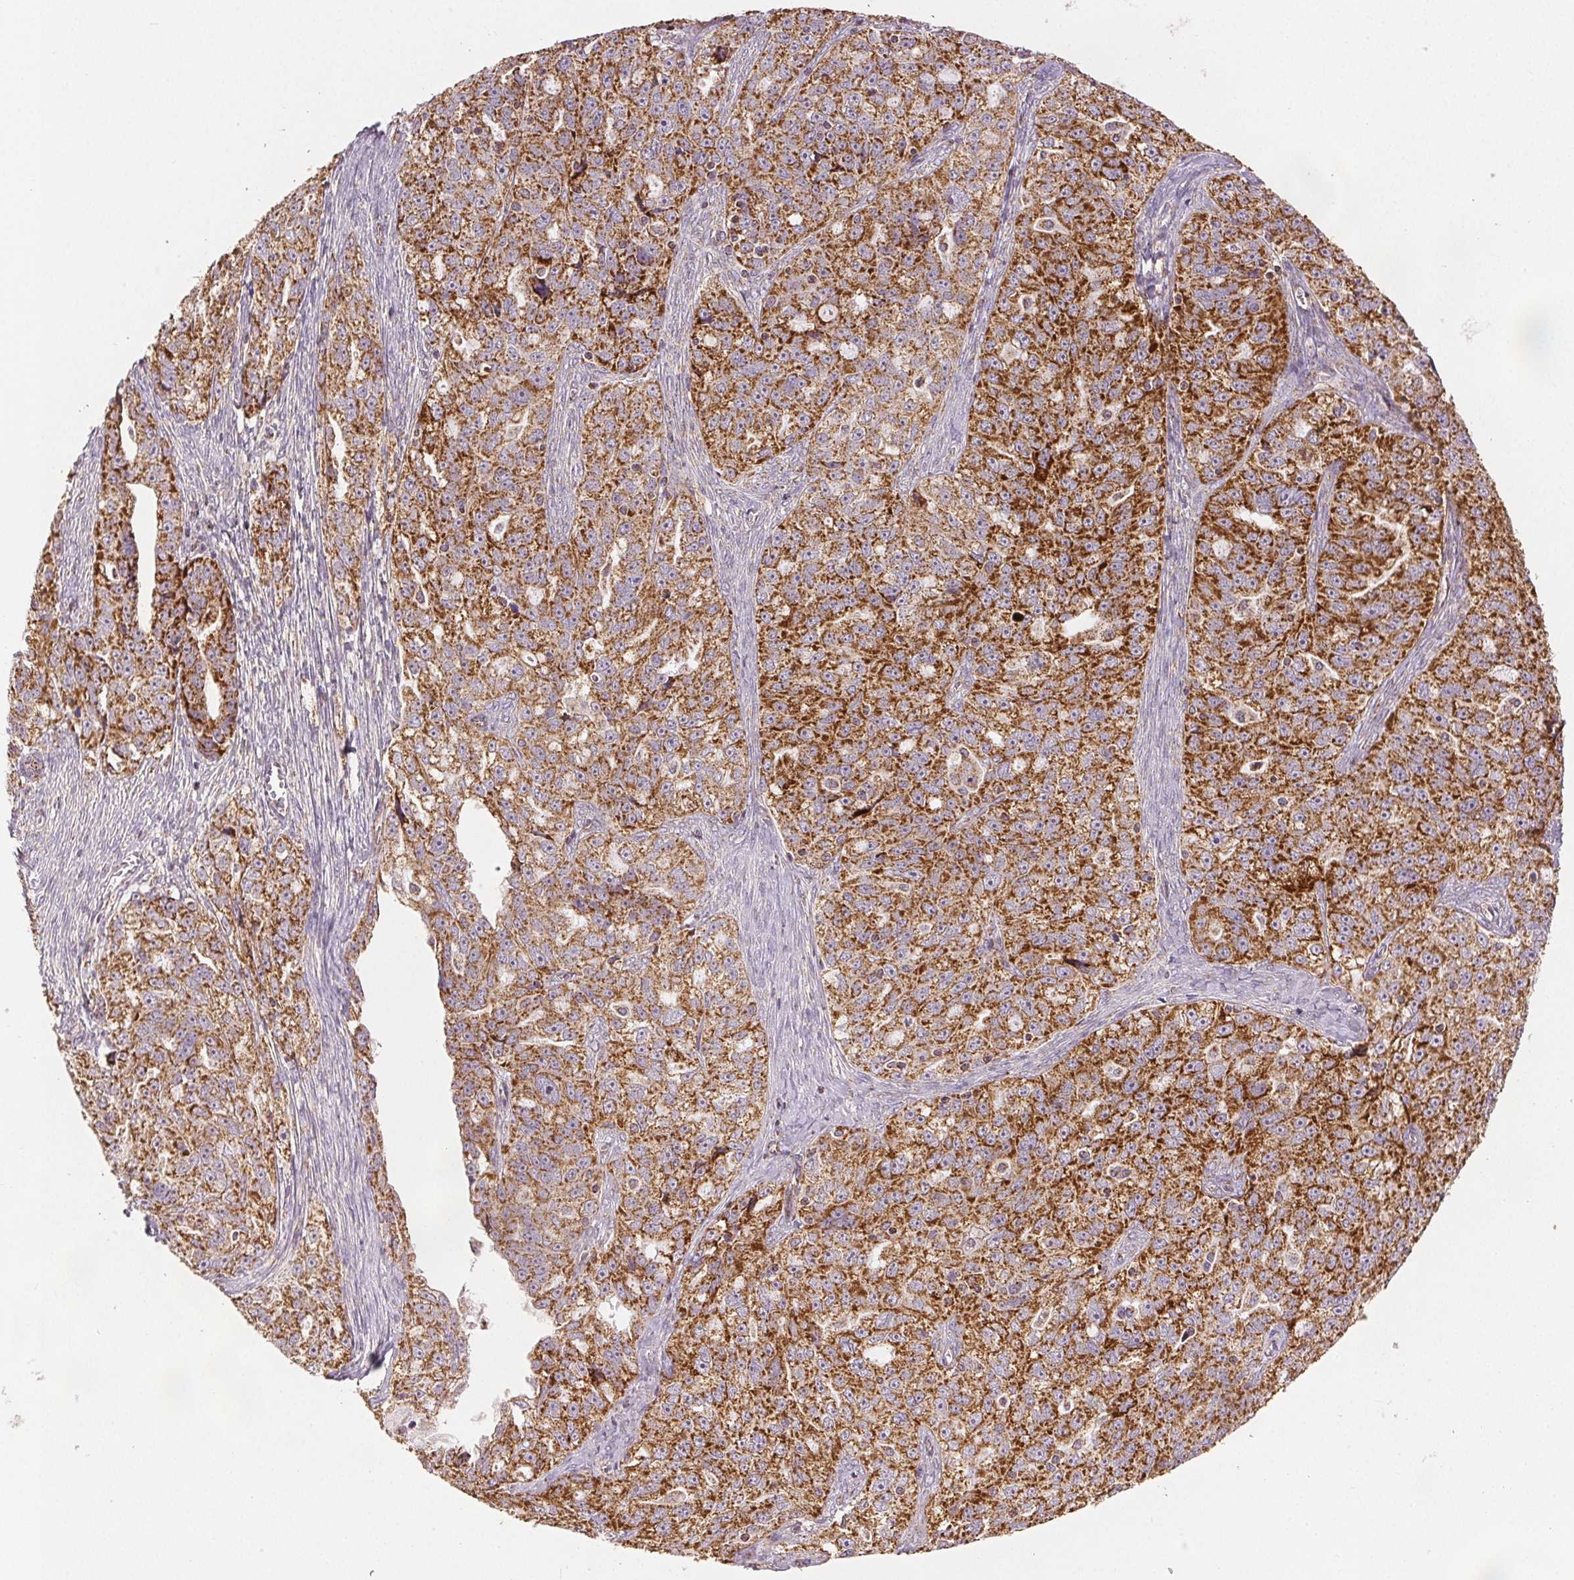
{"staining": {"intensity": "strong", "quantity": ">75%", "location": "cytoplasmic/membranous"}, "tissue": "ovarian cancer", "cell_type": "Tumor cells", "image_type": "cancer", "snomed": [{"axis": "morphology", "description": "Cystadenocarcinoma, serous, NOS"}, {"axis": "topography", "description": "Ovary"}], "caption": "Ovarian serous cystadenocarcinoma stained with a protein marker exhibits strong staining in tumor cells.", "gene": "SDHB", "patient": {"sex": "female", "age": 51}}